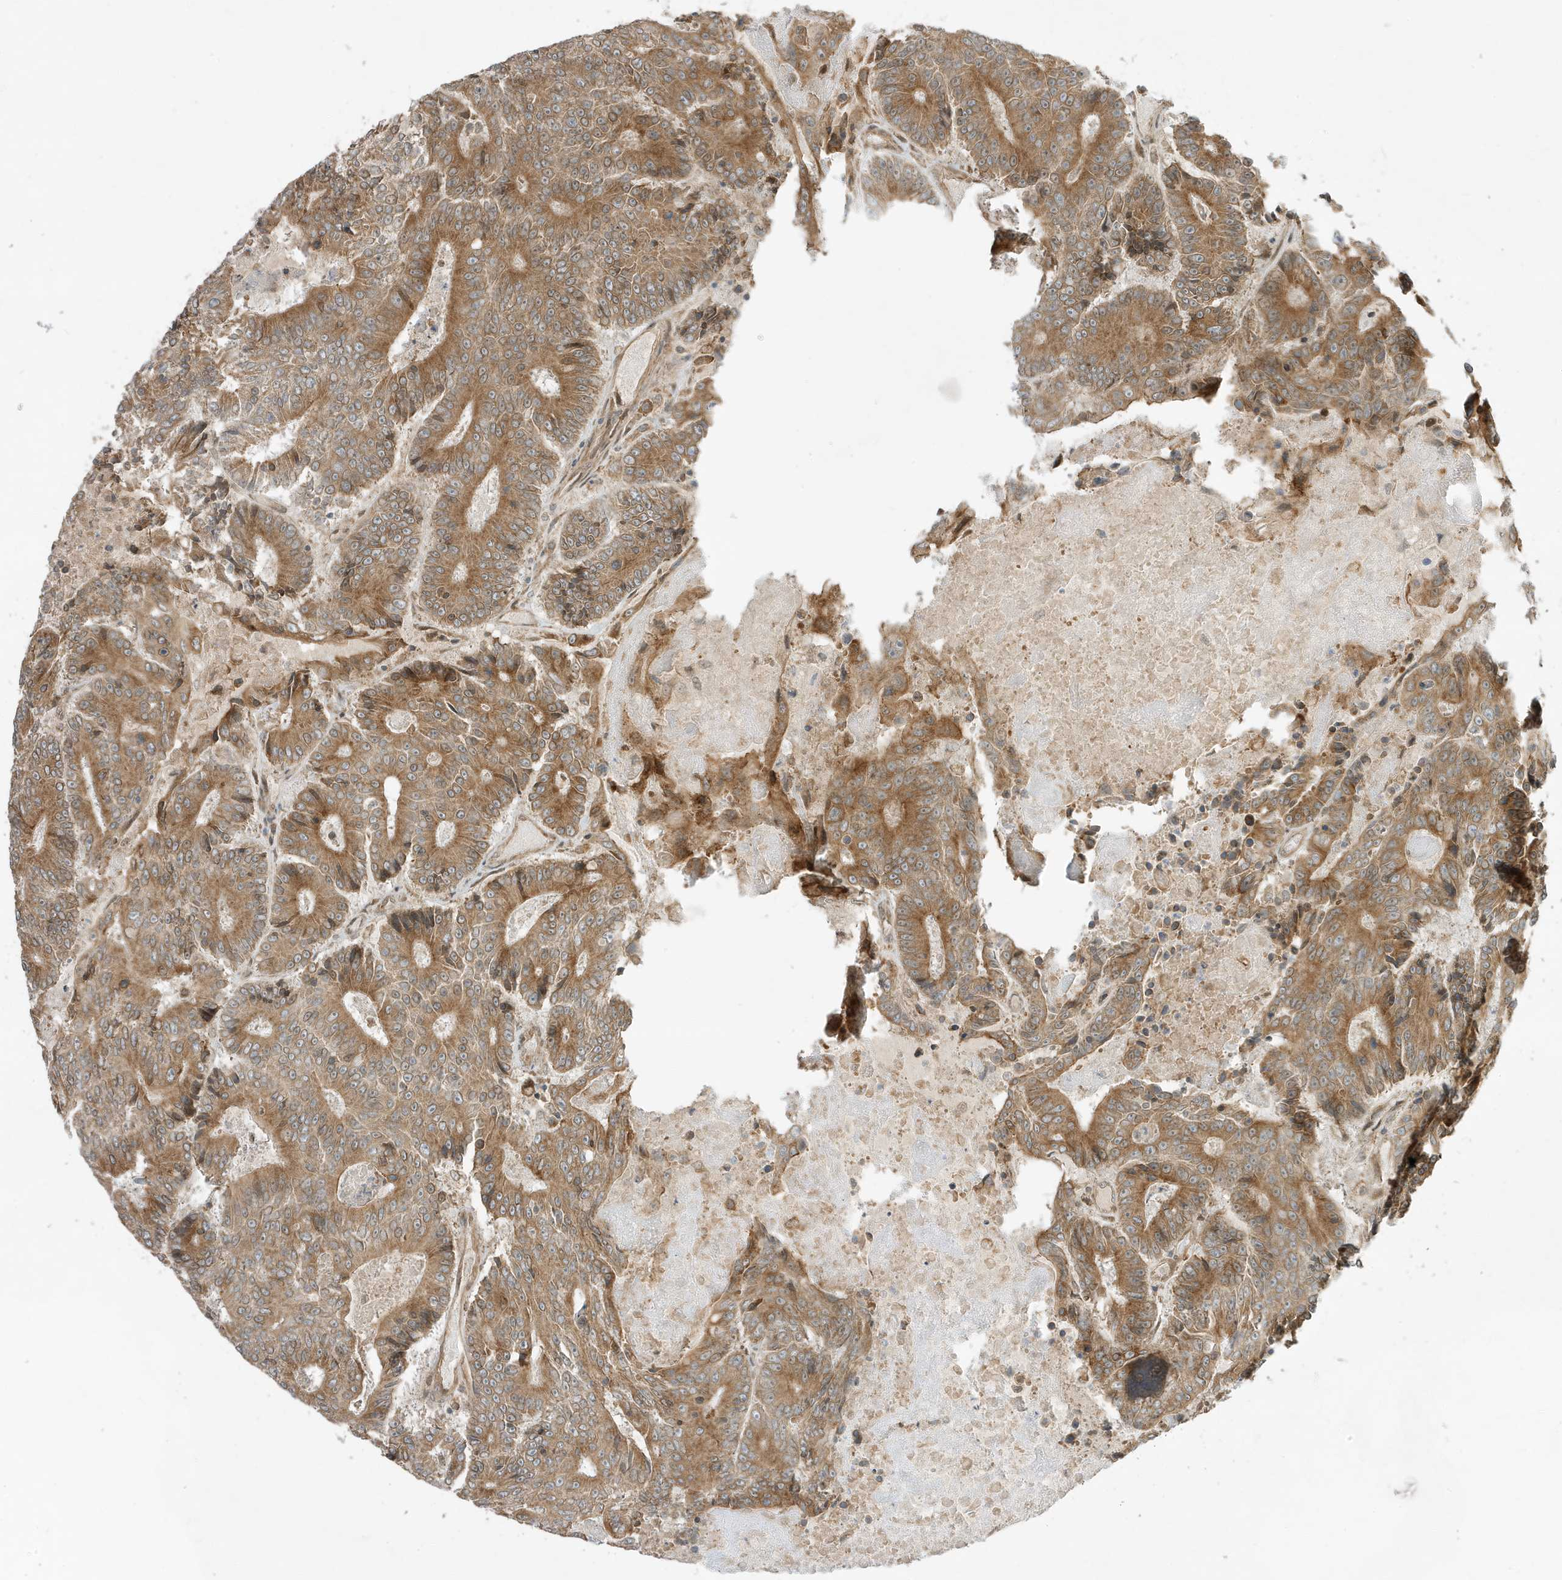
{"staining": {"intensity": "moderate", "quantity": ">75%", "location": "cytoplasmic/membranous"}, "tissue": "colorectal cancer", "cell_type": "Tumor cells", "image_type": "cancer", "snomed": [{"axis": "morphology", "description": "Adenocarcinoma, NOS"}, {"axis": "topography", "description": "Colon"}], "caption": "Human colorectal cancer (adenocarcinoma) stained for a protein (brown) displays moderate cytoplasmic/membranous positive expression in about >75% of tumor cells.", "gene": "SCARF2", "patient": {"sex": "male", "age": 83}}